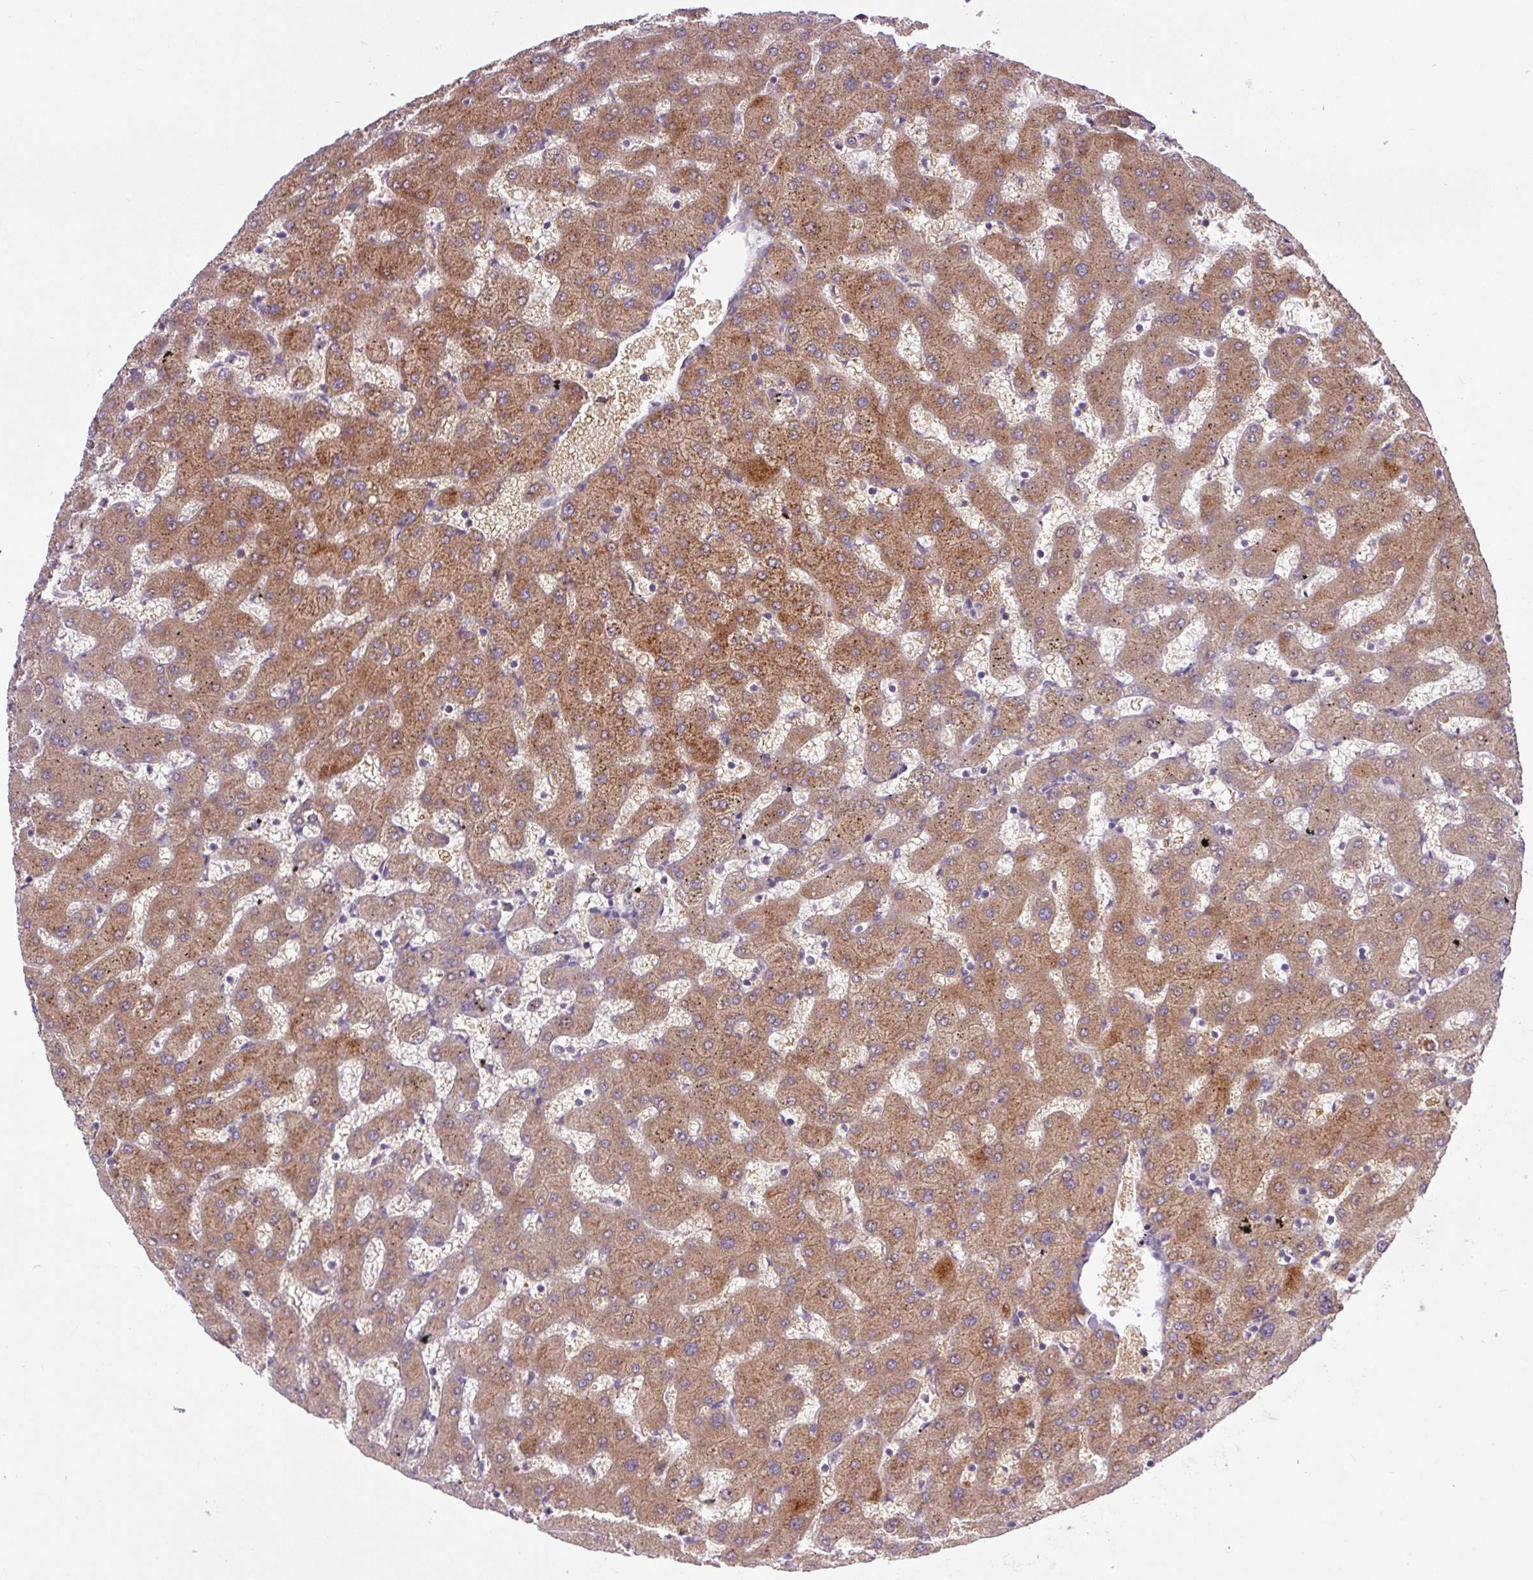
{"staining": {"intensity": "negative", "quantity": "none", "location": "none"}, "tissue": "liver", "cell_type": "Cholangiocytes", "image_type": "normal", "snomed": [{"axis": "morphology", "description": "Normal tissue, NOS"}, {"axis": "topography", "description": "Liver"}], "caption": "A photomicrograph of liver stained for a protein displays no brown staining in cholangiocytes. The staining was performed using DAB to visualize the protein expression in brown, while the nuclei were stained in blue with hematoxylin (Magnification: 20x).", "gene": "PCM1", "patient": {"sex": "female", "age": 63}}